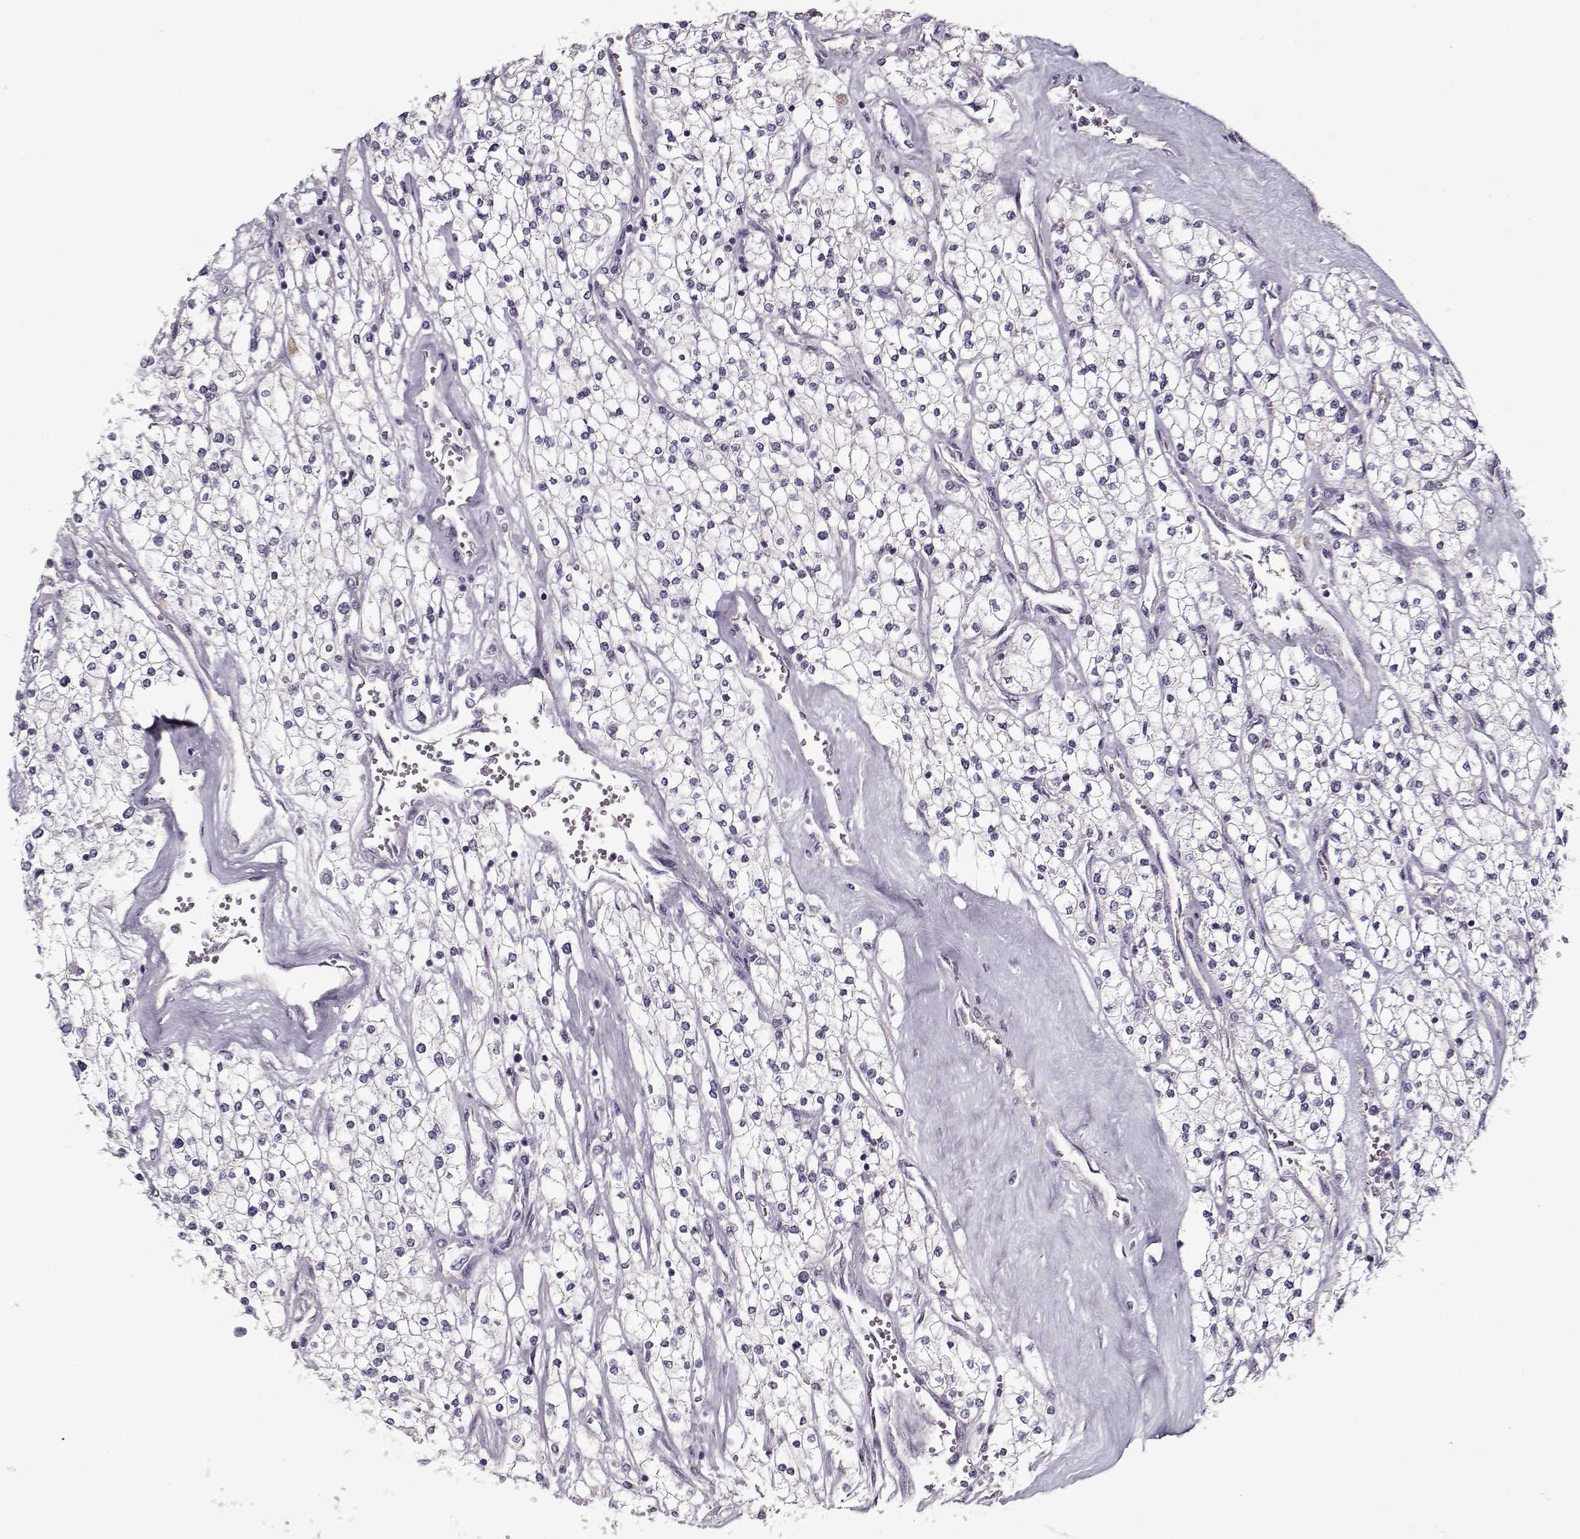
{"staining": {"intensity": "negative", "quantity": "none", "location": "none"}, "tissue": "renal cancer", "cell_type": "Tumor cells", "image_type": "cancer", "snomed": [{"axis": "morphology", "description": "Adenocarcinoma, NOS"}, {"axis": "topography", "description": "Kidney"}], "caption": "Immunohistochemical staining of human renal adenocarcinoma demonstrates no significant staining in tumor cells.", "gene": "UNC13D", "patient": {"sex": "male", "age": 80}}